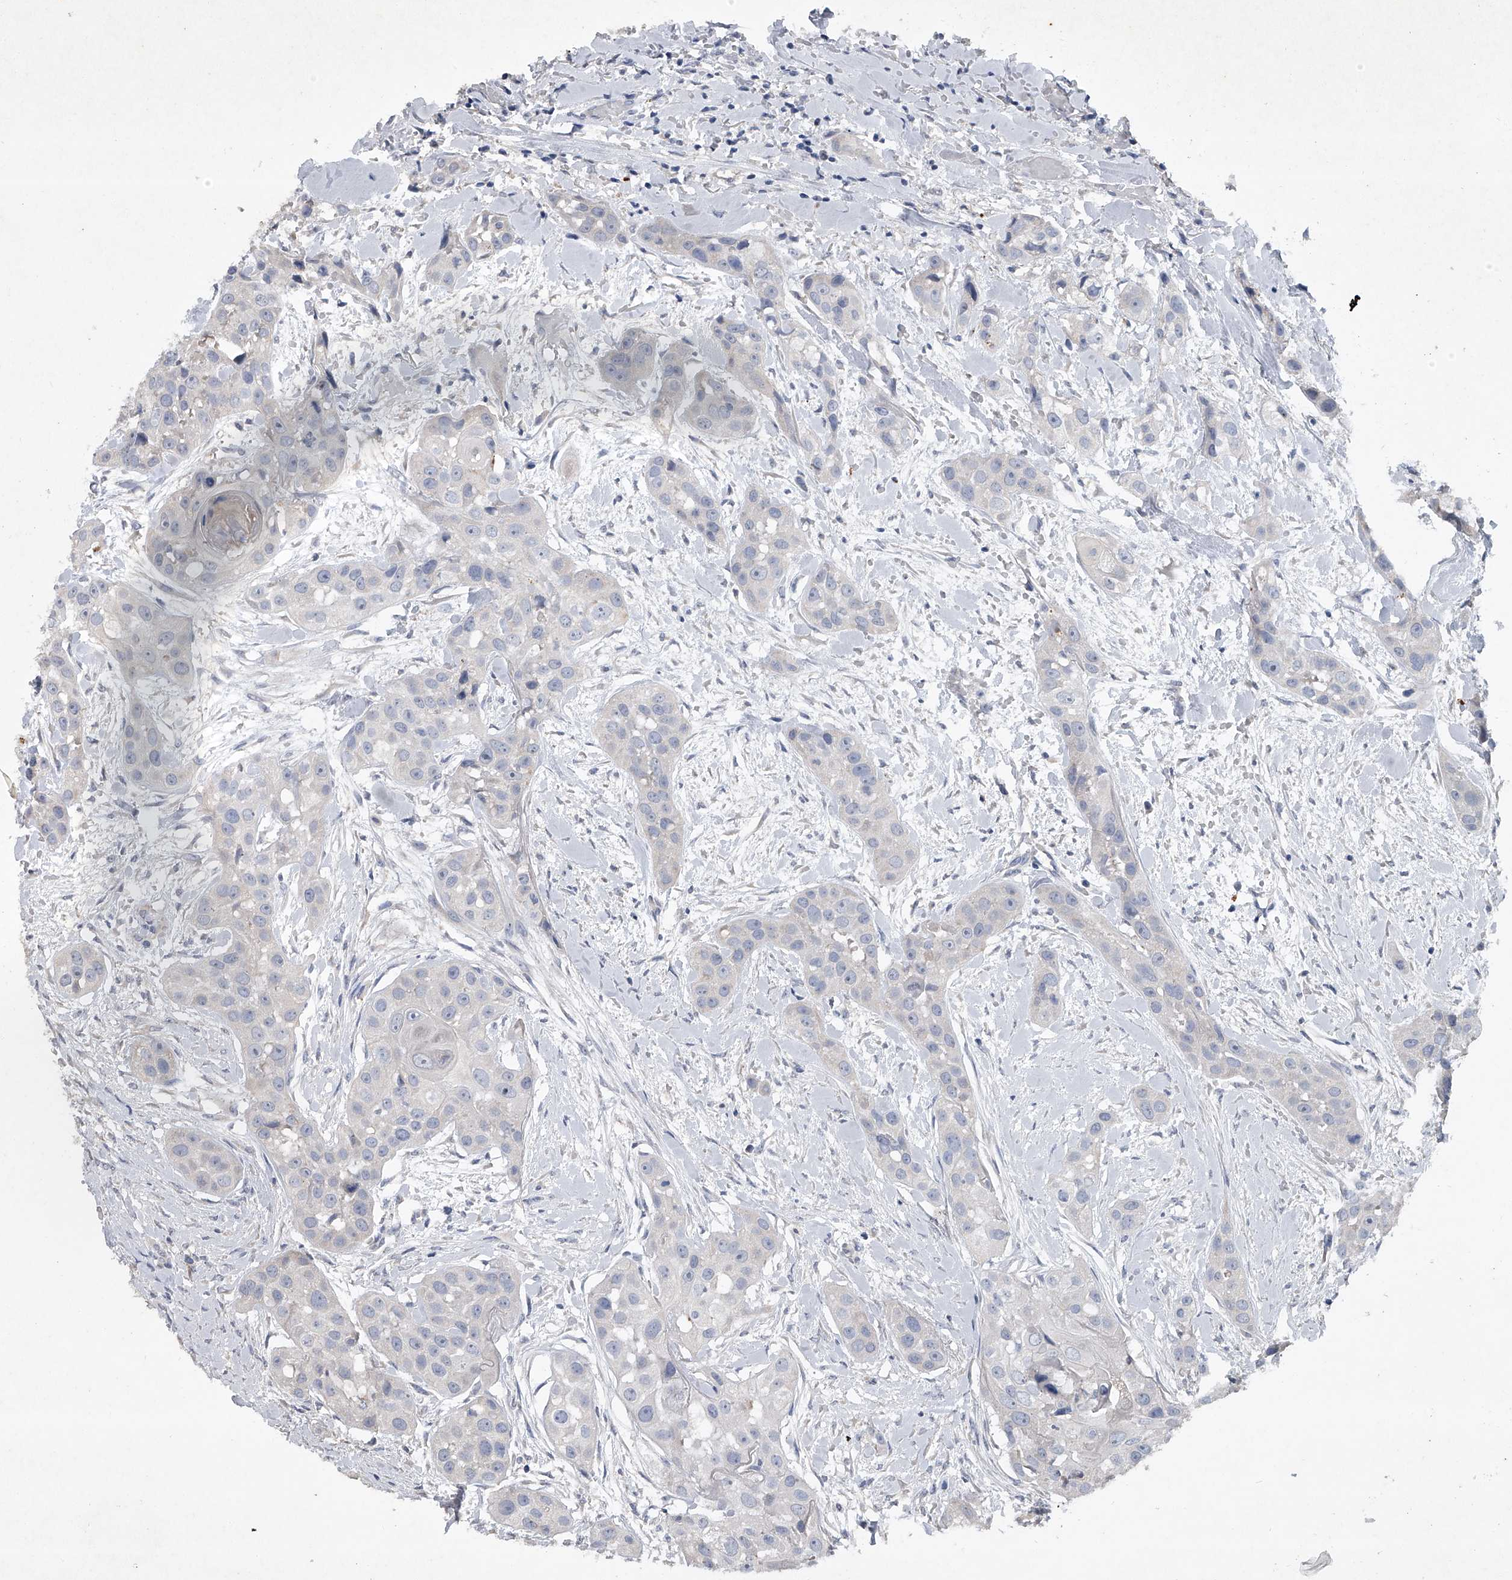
{"staining": {"intensity": "negative", "quantity": "none", "location": "none"}, "tissue": "head and neck cancer", "cell_type": "Tumor cells", "image_type": "cancer", "snomed": [{"axis": "morphology", "description": "Normal tissue, NOS"}, {"axis": "morphology", "description": "Squamous cell carcinoma, NOS"}, {"axis": "topography", "description": "Skeletal muscle"}, {"axis": "topography", "description": "Head-Neck"}], "caption": "Tumor cells are negative for brown protein staining in squamous cell carcinoma (head and neck).", "gene": "DOCK9", "patient": {"sex": "male", "age": 51}}